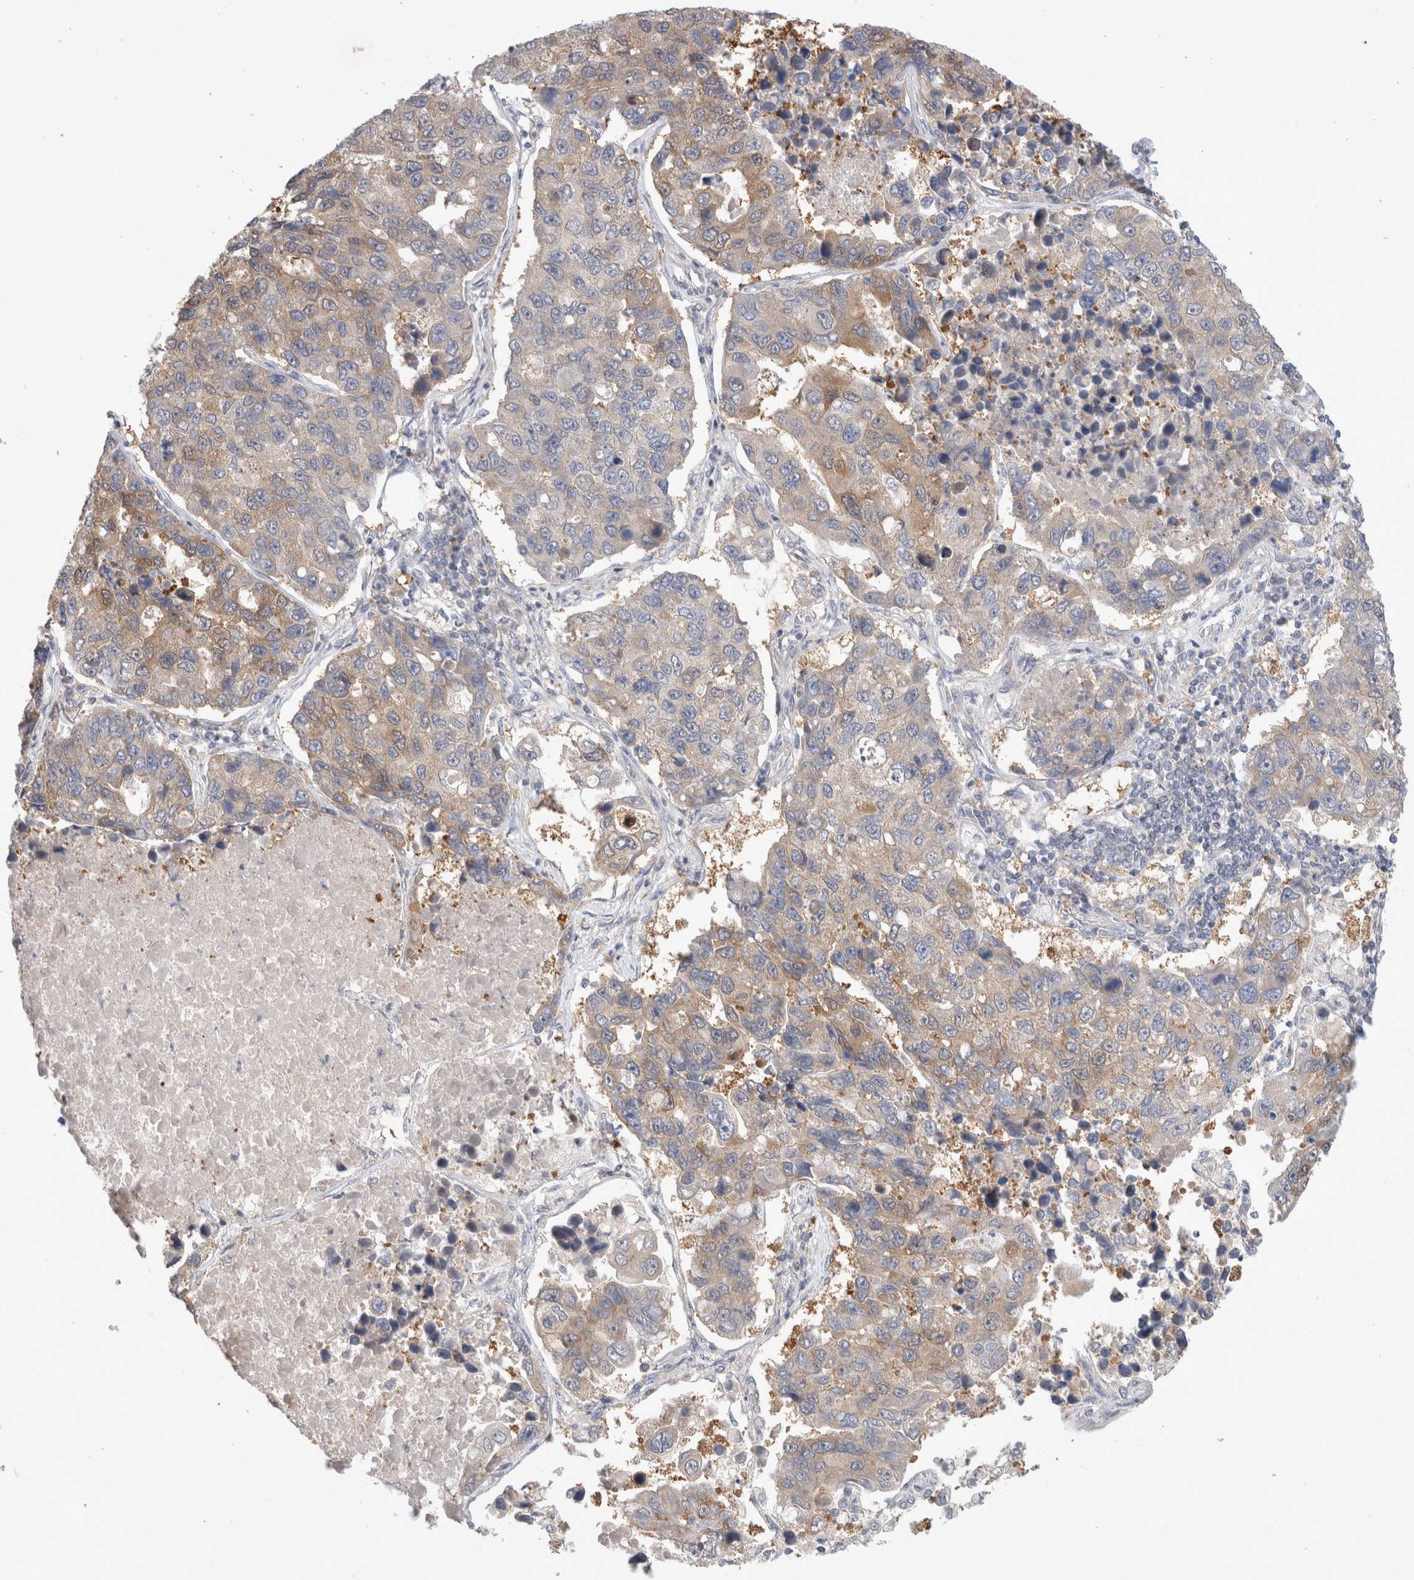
{"staining": {"intensity": "weak", "quantity": ">75%", "location": "cytoplasmic/membranous"}, "tissue": "lung cancer", "cell_type": "Tumor cells", "image_type": "cancer", "snomed": [{"axis": "morphology", "description": "Adenocarcinoma, NOS"}, {"axis": "topography", "description": "Lung"}], "caption": "High-magnification brightfield microscopy of lung cancer stained with DAB (3,3'-diaminobenzidine) (brown) and counterstained with hematoxylin (blue). tumor cells exhibit weak cytoplasmic/membranous expression is appreciated in about>75% of cells.", "gene": "IFT74", "patient": {"sex": "male", "age": 64}}